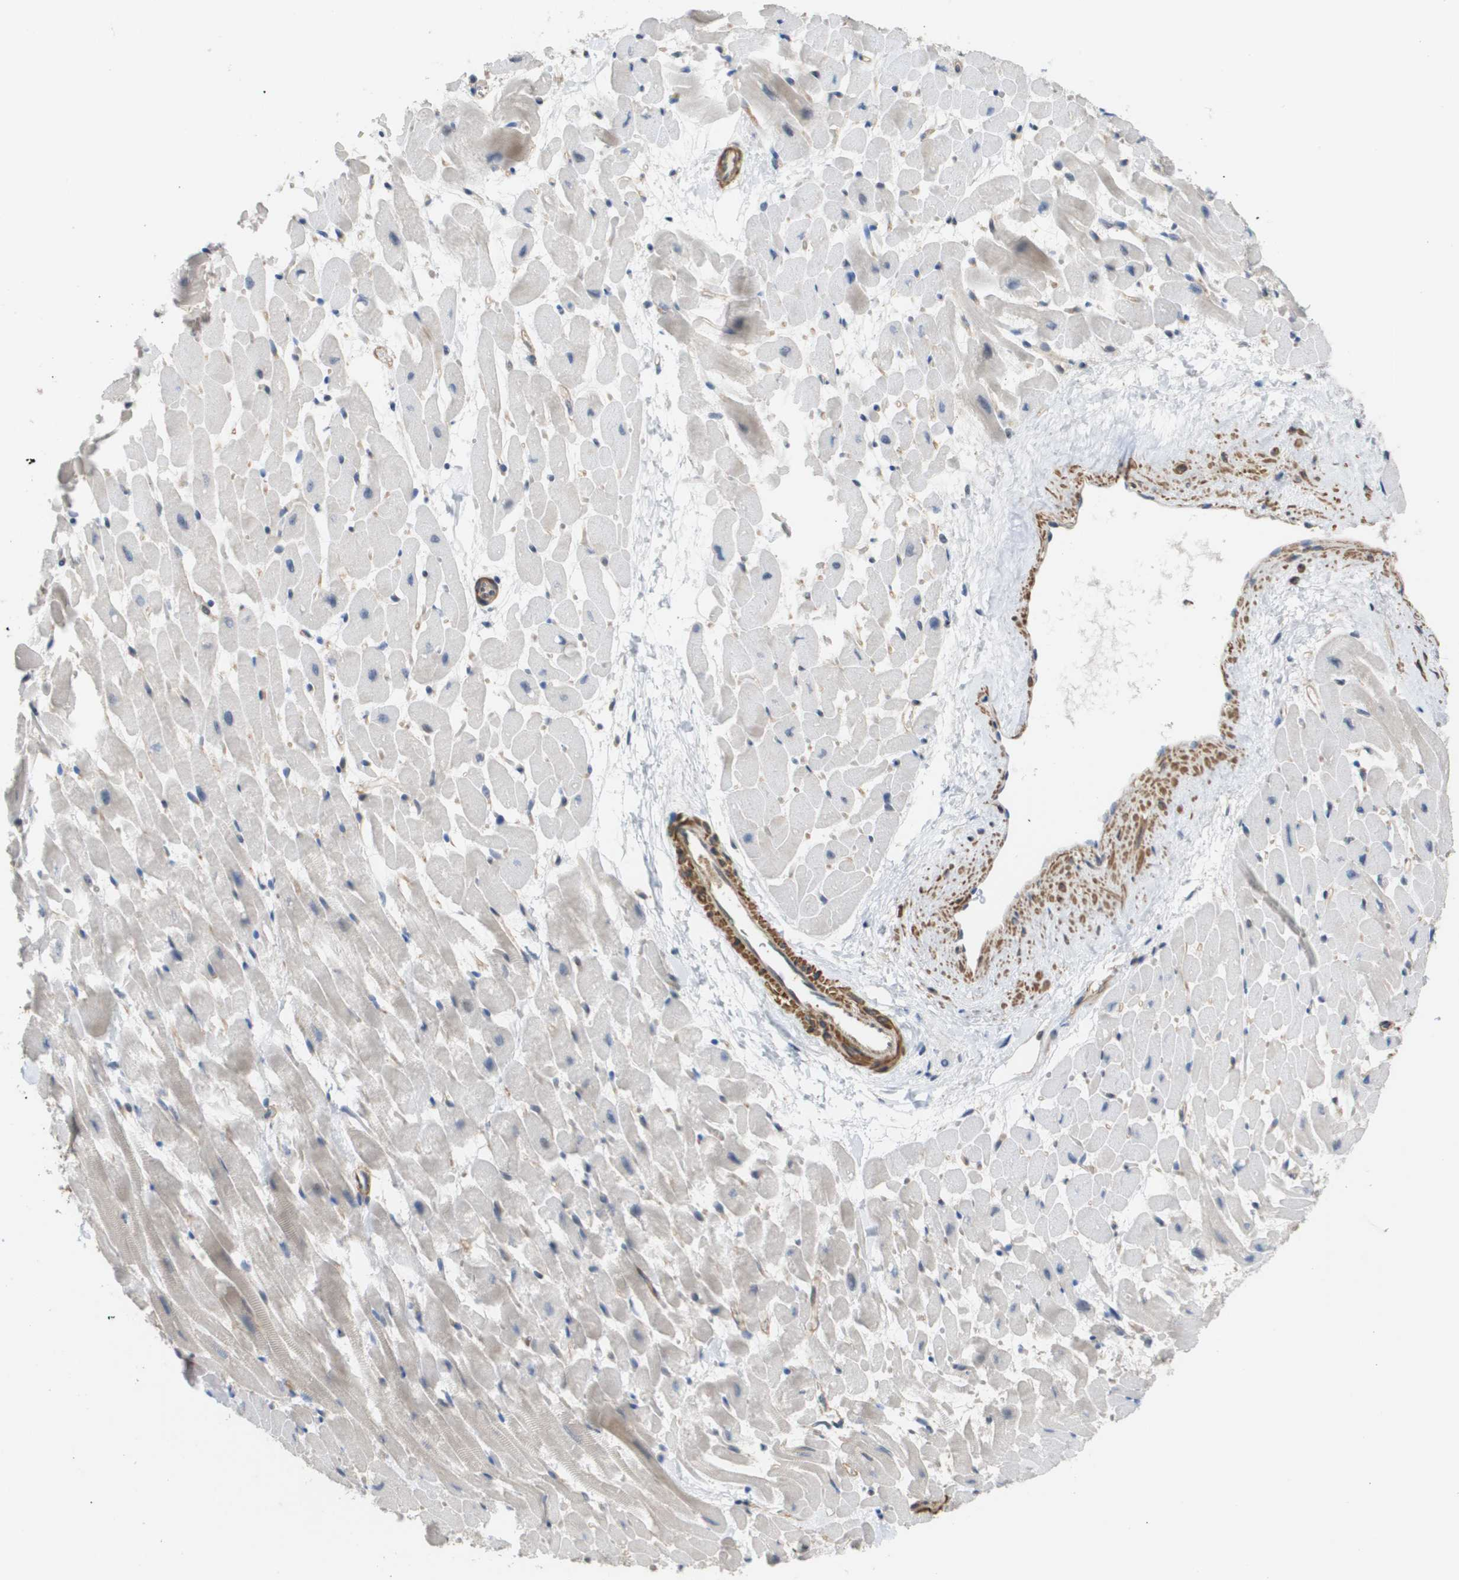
{"staining": {"intensity": "negative", "quantity": "none", "location": "none"}, "tissue": "heart muscle", "cell_type": "Cardiomyocytes", "image_type": "normal", "snomed": [{"axis": "morphology", "description": "Normal tissue, NOS"}, {"axis": "topography", "description": "Heart"}], "caption": "The IHC micrograph has no significant expression in cardiomyocytes of heart muscle.", "gene": "RNF112", "patient": {"sex": "male", "age": 45}}